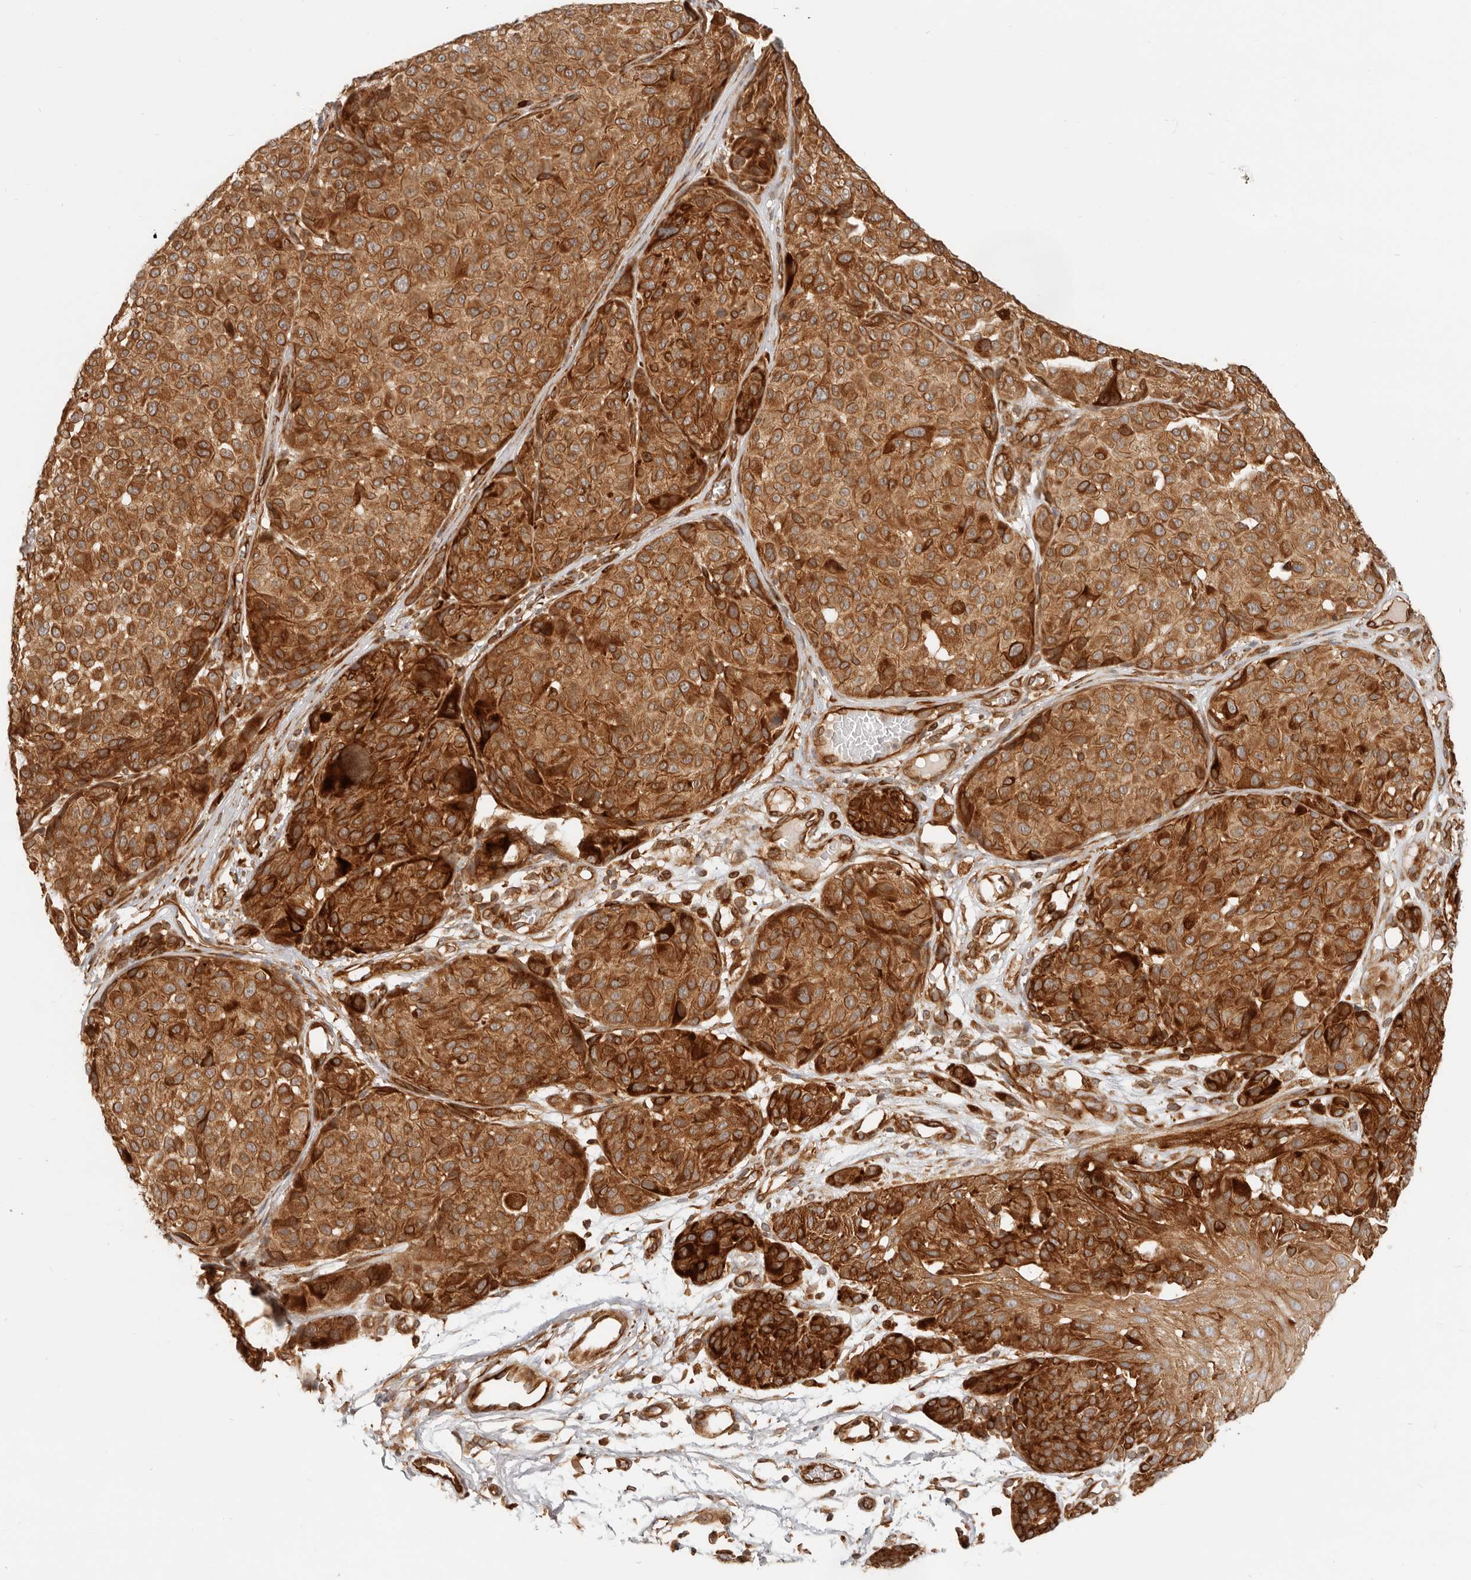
{"staining": {"intensity": "strong", "quantity": ">75%", "location": "cytoplasmic/membranous"}, "tissue": "melanoma", "cell_type": "Tumor cells", "image_type": "cancer", "snomed": [{"axis": "morphology", "description": "Malignant melanoma, NOS"}, {"axis": "topography", "description": "Skin"}], "caption": "The histopathology image demonstrates staining of malignant melanoma, revealing strong cytoplasmic/membranous protein staining (brown color) within tumor cells. (DAB = brown stain, brightfield microscopy at high magnification).", "gene": "UFSP1", "patient": {"sex": "male", "age": 83}}